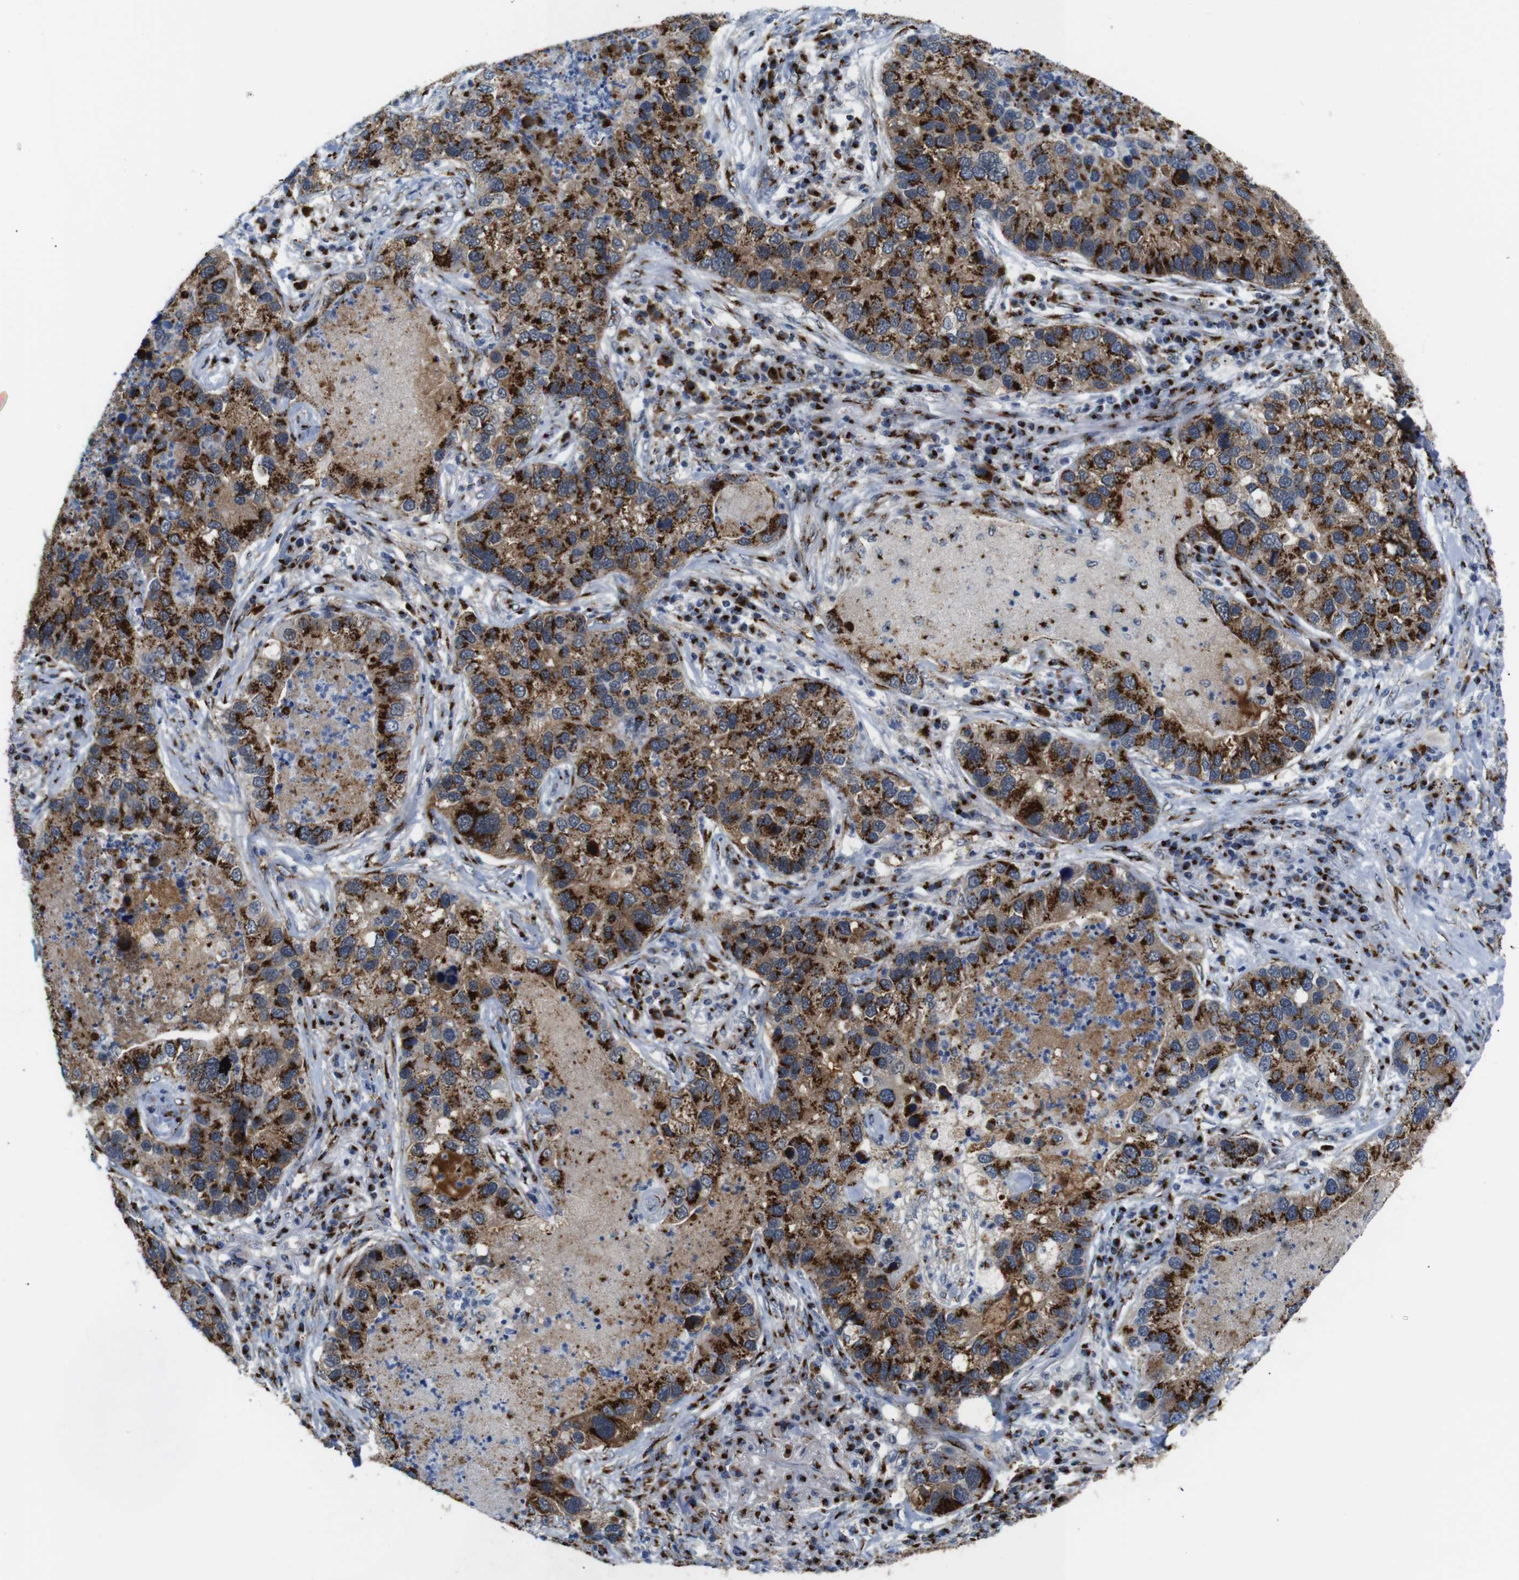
{"staining": {"intensity": "strong", "quantity": ">75%", "location": "cytoplasmic/membranous"}, "tissue": "lung cancer", "cell_type": "Tumor cells", "image_type": "cancer", "snomed": [{"axis": "morphology", "description": "Normal tissue, NOS"}, {"axis": "morphology", "description": "Adenocarcinoma, NOS"}, {"axis": "topography", "description": "Bronchus"}, {"axis": "topography", "description": "Lung"}], "caption": "Strong cytoplasmic/membranous staining is present in about >75% of tumor cells in lung cancer (adenocarcinoma). (DAB (3,3'-diaminobenzidine) IHC, brown staining for protein, blue staining for nuclei).", "gene": "TGOLN2", "patient": {"sex": "male", "age": 54}}